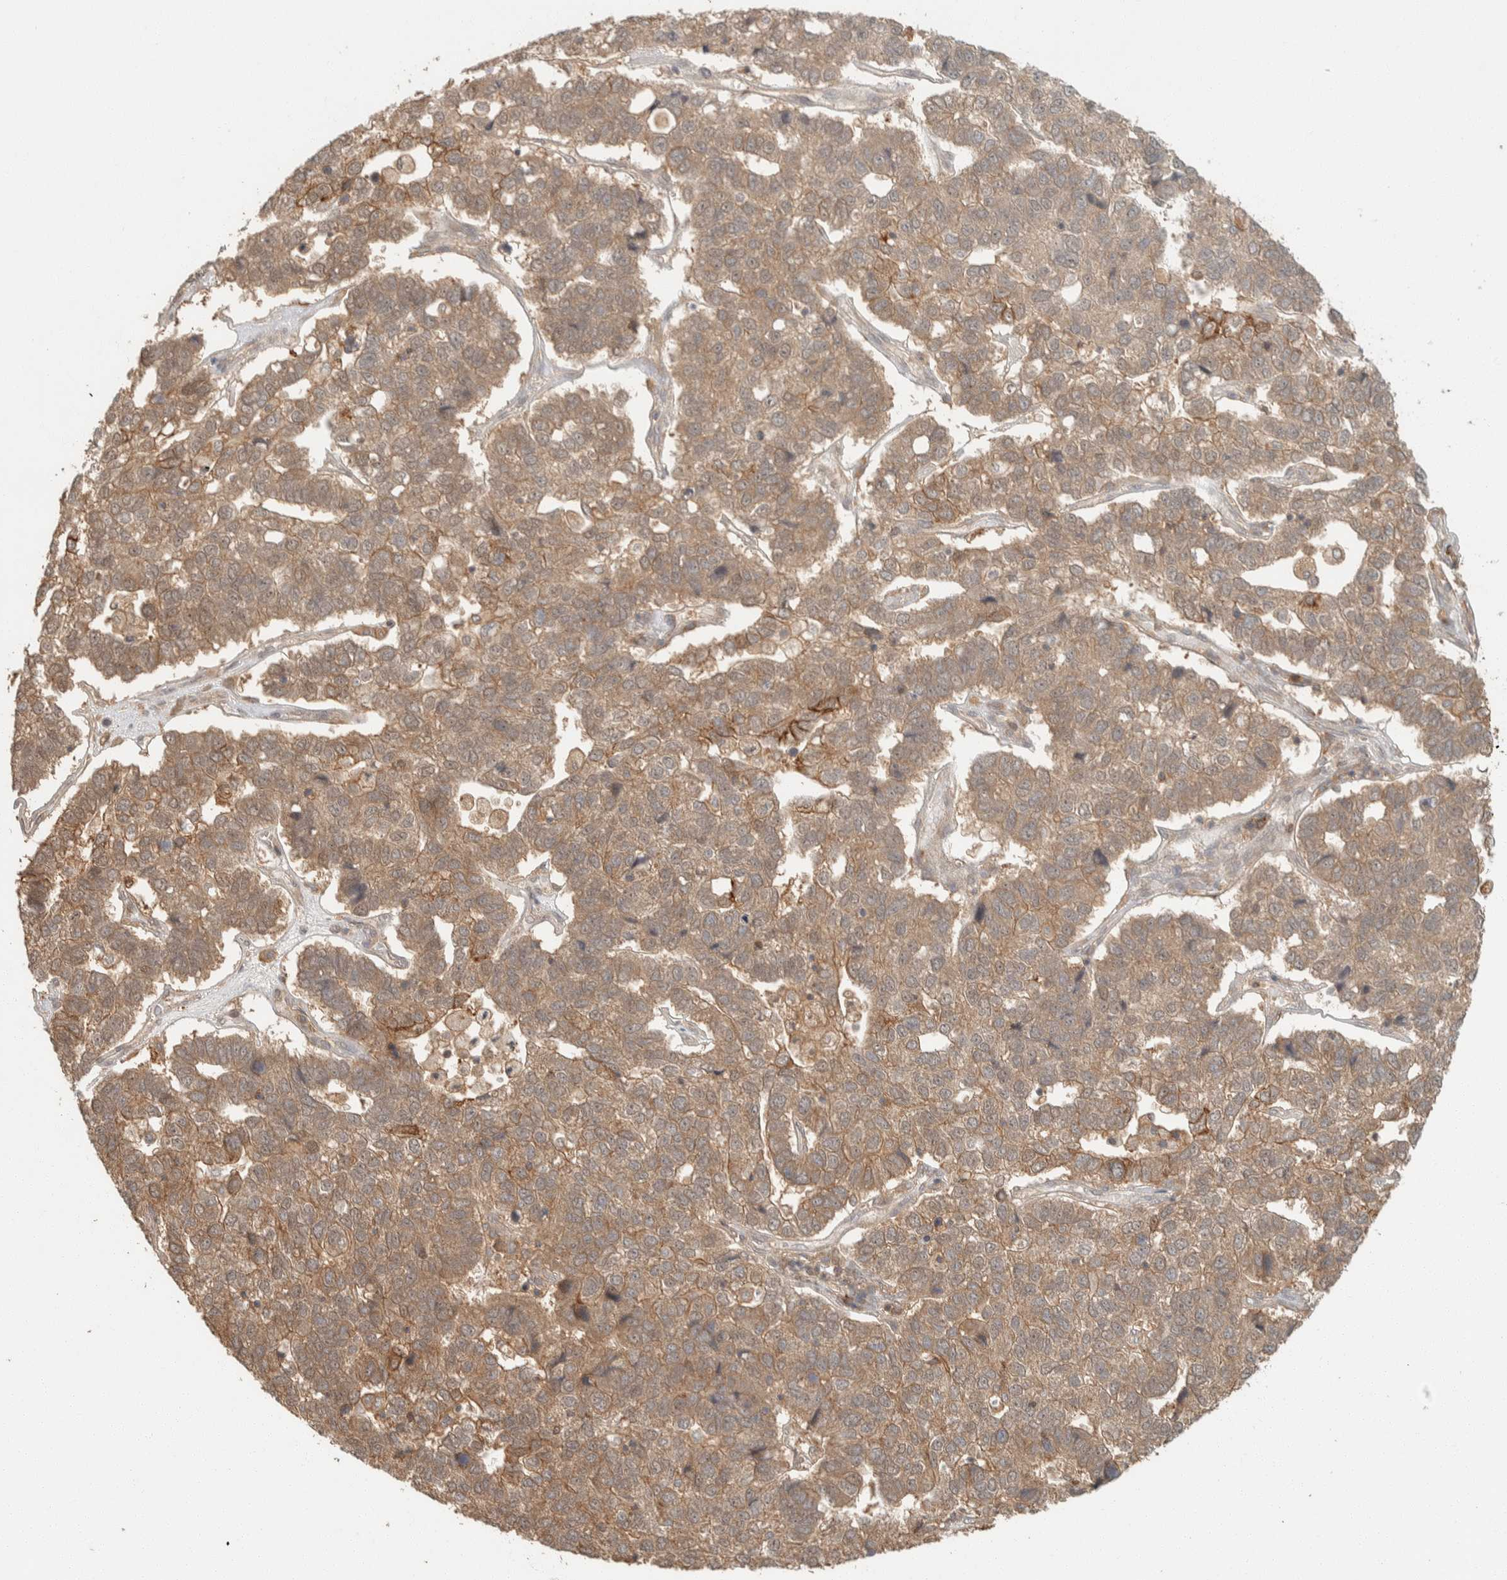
{"staining": {"intensity": "moderate", "quantity": ">75%", "location": "cytoplasmic/membranous,nuclear"}, "tissue": "pancreatic cancer", "cell_type": "Tumor cells", "image_type": "cancer", "snomed": [{"axis": "morphology", "description": "Adenocarcinoma, NOS"}, {"axis": "topography", "description": "Pancreas"}], "caption": "Protein analysis of pancreatic cancer tissue displays moderate cytoplasmic/membranous and nuclear positivity in approximately >75% of tumor cells.", "gene": "ZNF567", "patient": {"sex": "female", "age": 61}}